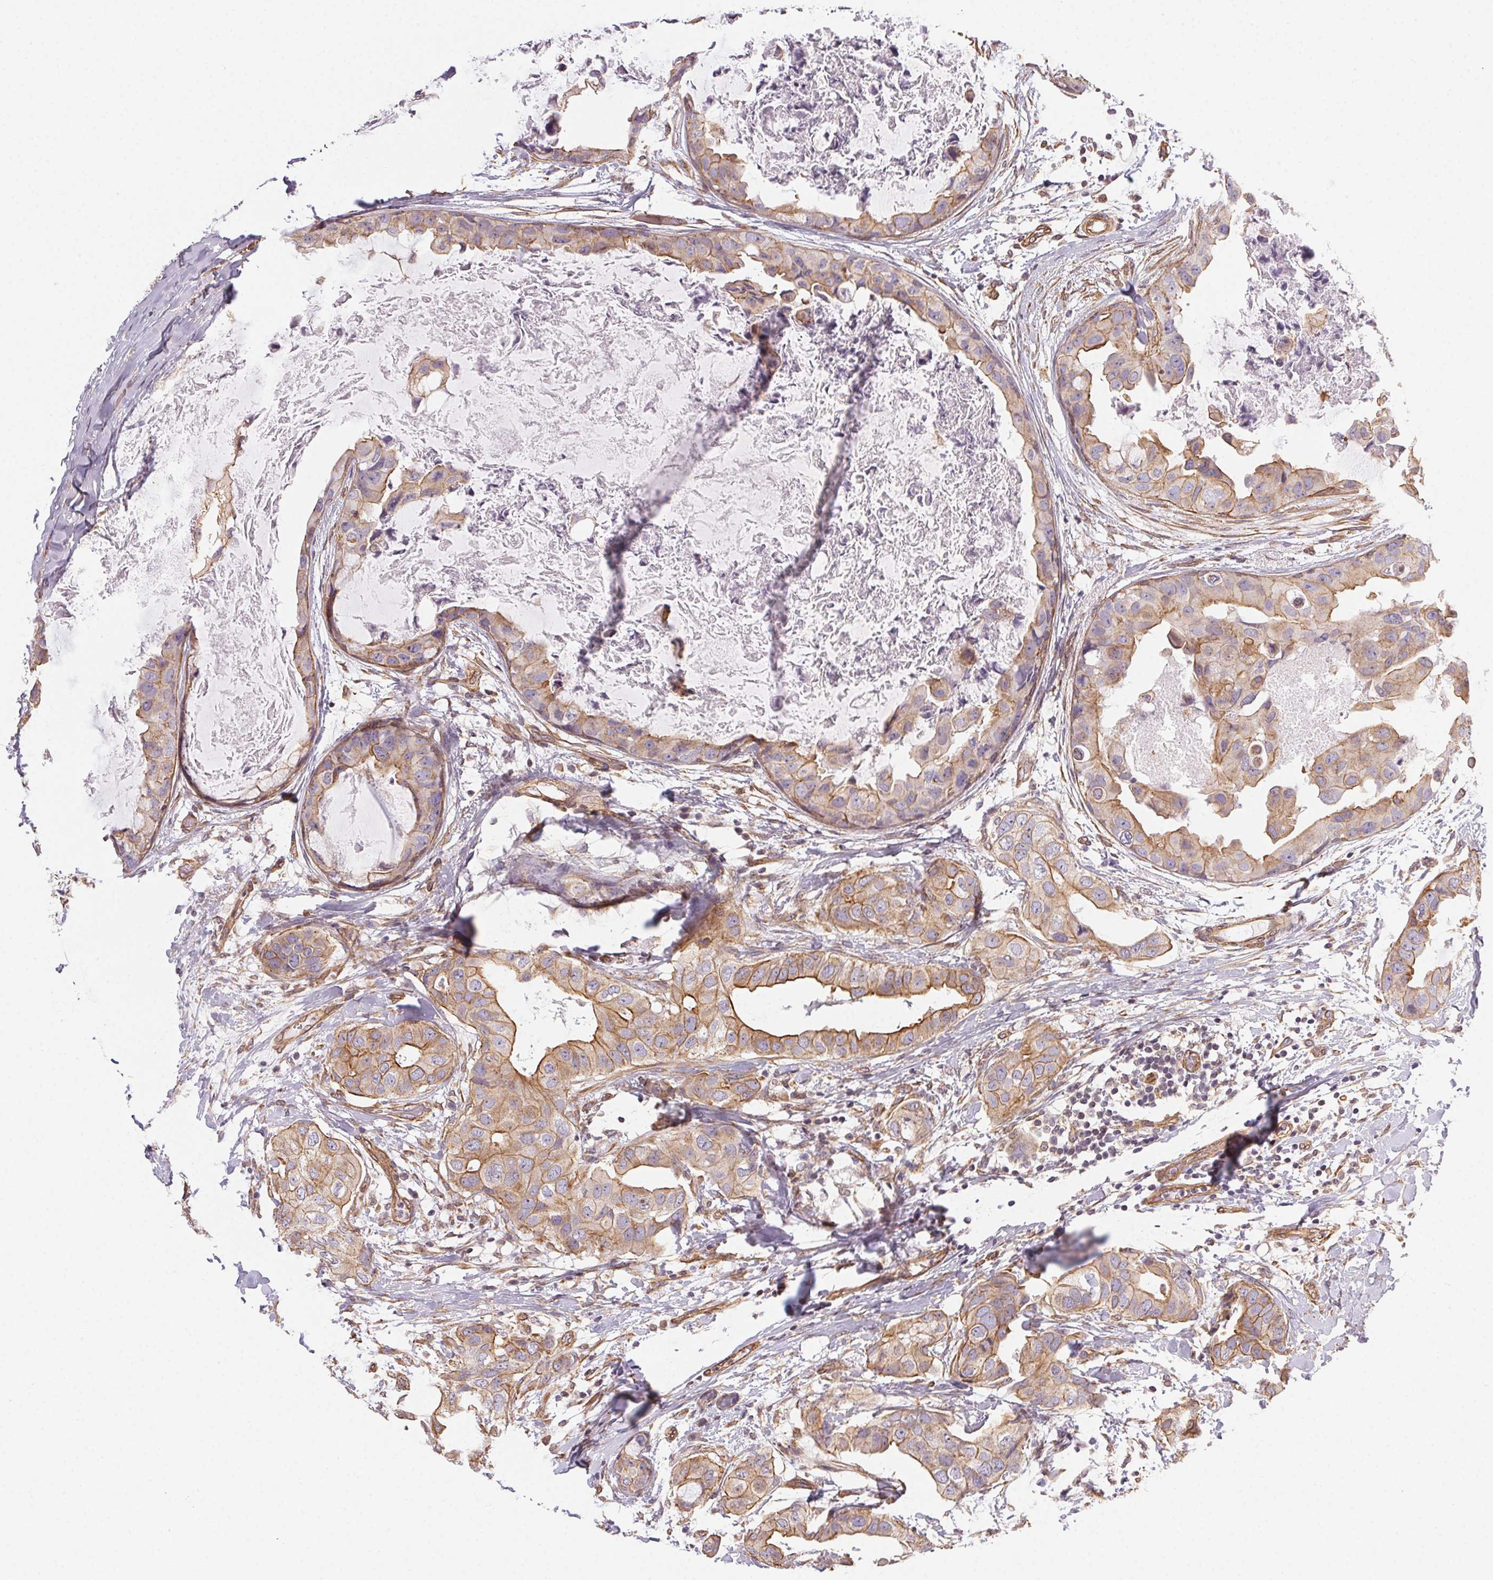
{"staining": {"intensity": "moderate", "quantity": ">75%", "location": "cytoplasmic/membranous"}, "tissue": "breast cancer", "cell_type": "Tumor cells", "image_type": "cancer", "snomed": [{"axis": "morphology", "description": "Normal tissue, NOS"}, {"axis": "morphology", "description": "Duct carcinoma"}, {"axis": "topography", "description": "Breast"}], "caption": "Immunohistochemistry of breast intraductal carcinoma reveals medium levels of moderate cytoplasmic/membranous expression in about >75% of tumor cells. (Brightfield microscopy of DAB IHC at high magnification).", "gene": "PLA2G4F", "patient": {"sex": "female", "age": 40}}